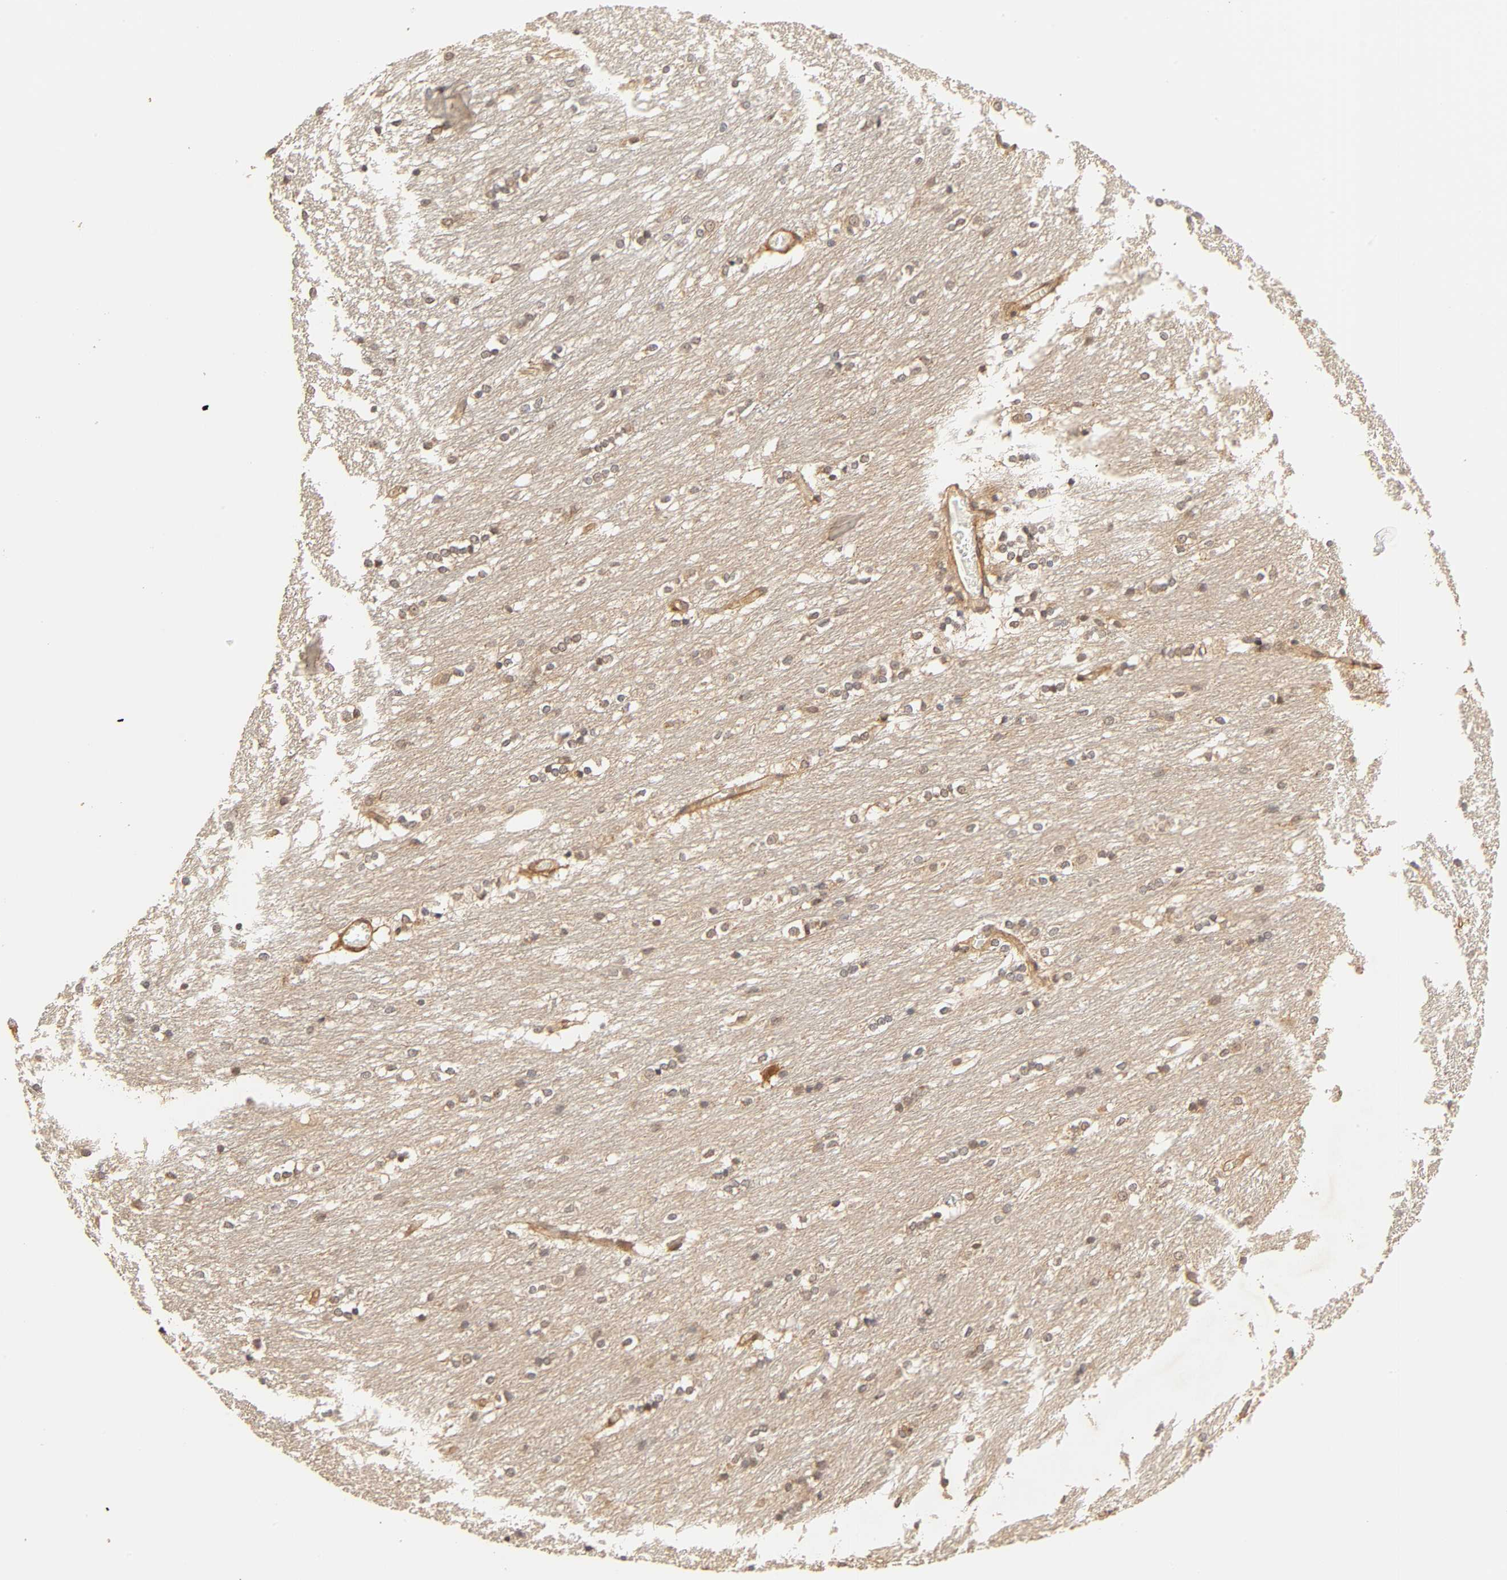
{"staining": {"intensity": "moderate", "quantity": "25%-75%", "location": "cytoplasmic/membranous"}, "tissue": "caudate", "cell_type": "Glial cells", "image_type": "normal", "snomed": [{"axis": "morphology", "description": "Normal tissue, NOS"}, {"axis": "topography", "description": "Lateral ventricle wall"}], "caption": "Caudate stained for a protein displays moderate cytoplasmic/membranous positivity in glial cells. (IHC, brightfield microscopy, high magnification).", "gene": "EPS8", "patient": {"sex": "female", "age": 19}}